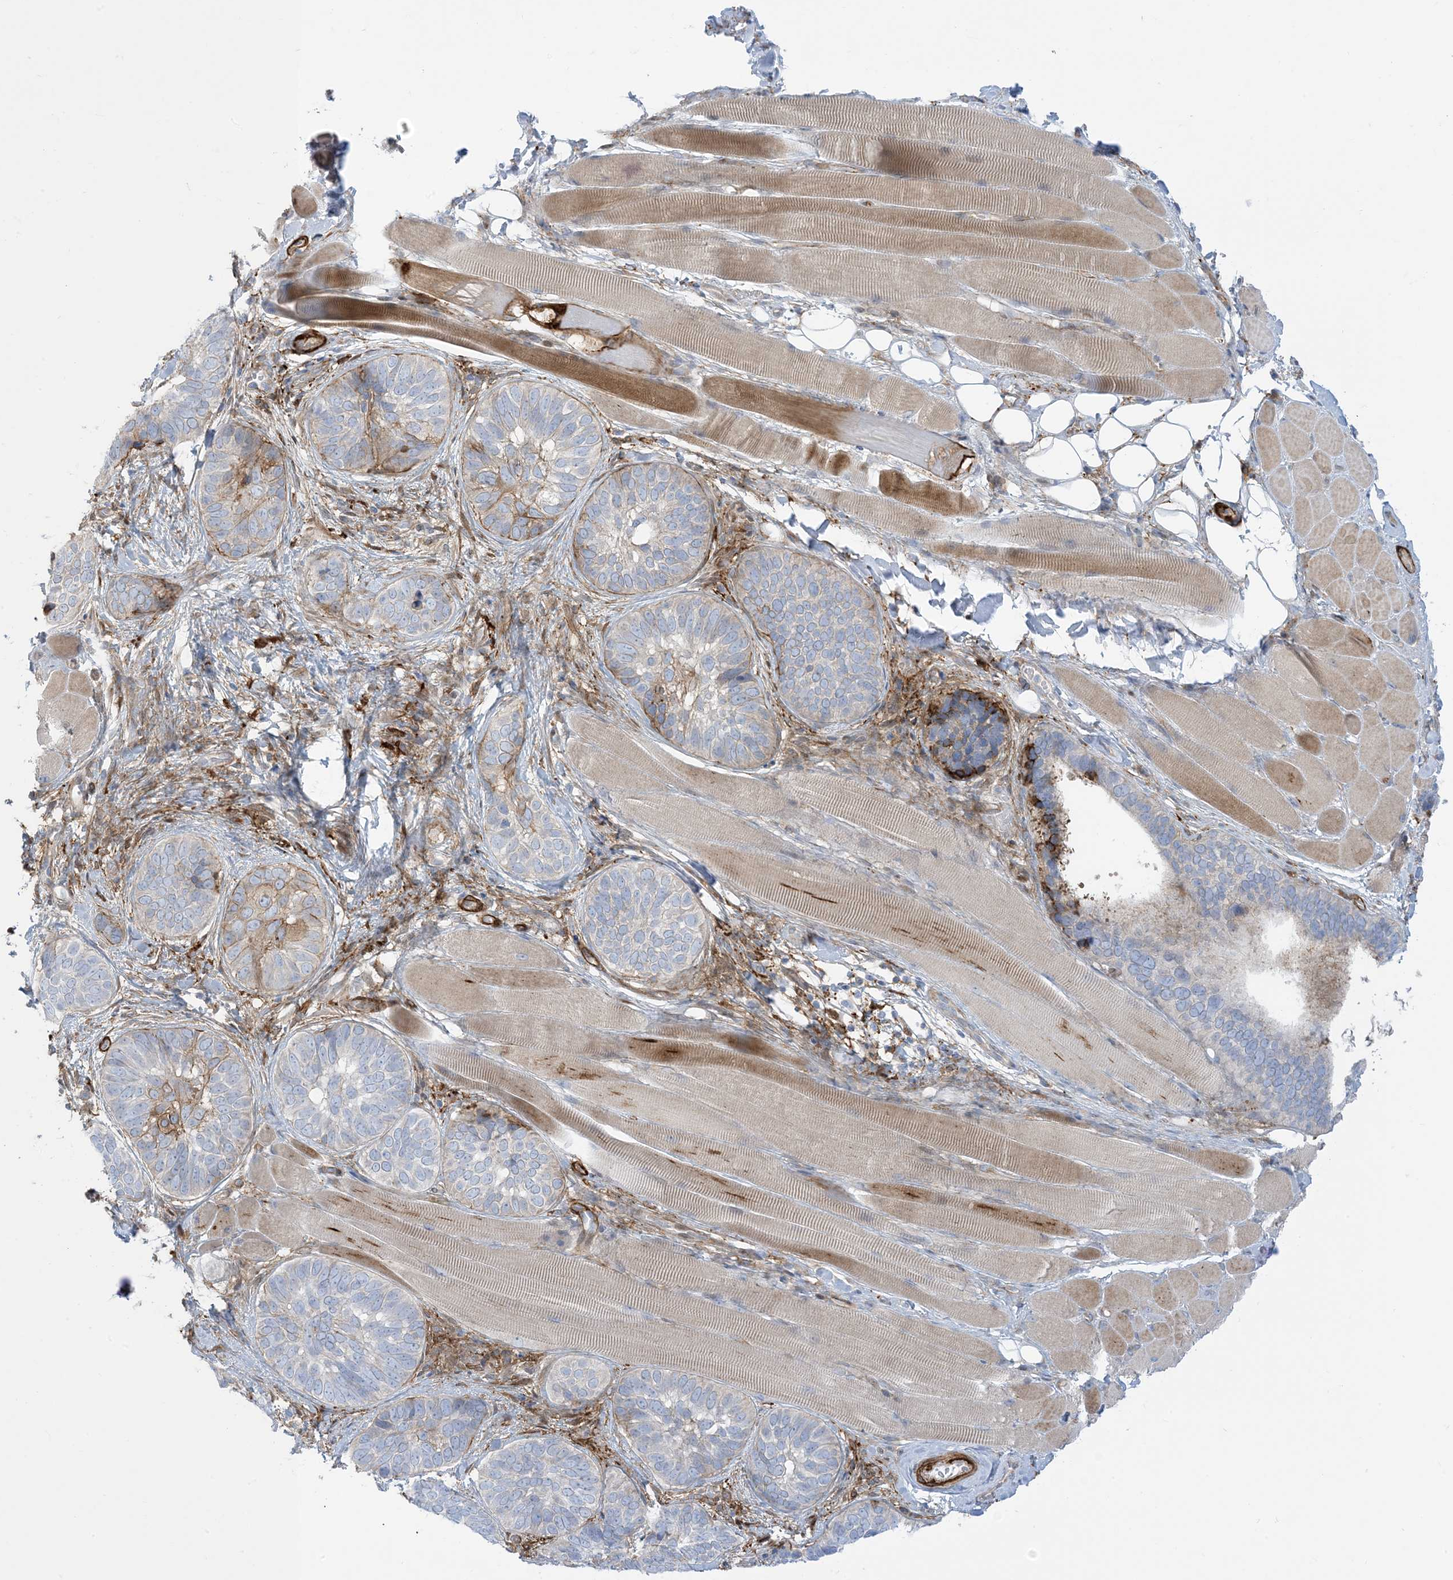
{"staining": {"intensity": "moderate", "quantity": "<25%", "location": "cytoplasmic/membranous"}, "tissue": "skin cancer", "cell_type": "Tumor cells", "image_type": "cancer", "snomed": [{"axis": "morphology", "description": "Basal cell carcinoma"}, {"axis": "topography", "description": "Skin"}], "caption": "Skin basal cell carcinoma was stained to show a protein in brown. There is low levels of moderate cytoplasmic/membranous positivity in approximately <25% of tumor cells.", "gene": "ICMT", "patient": {"sex": "male", "age": 62}}